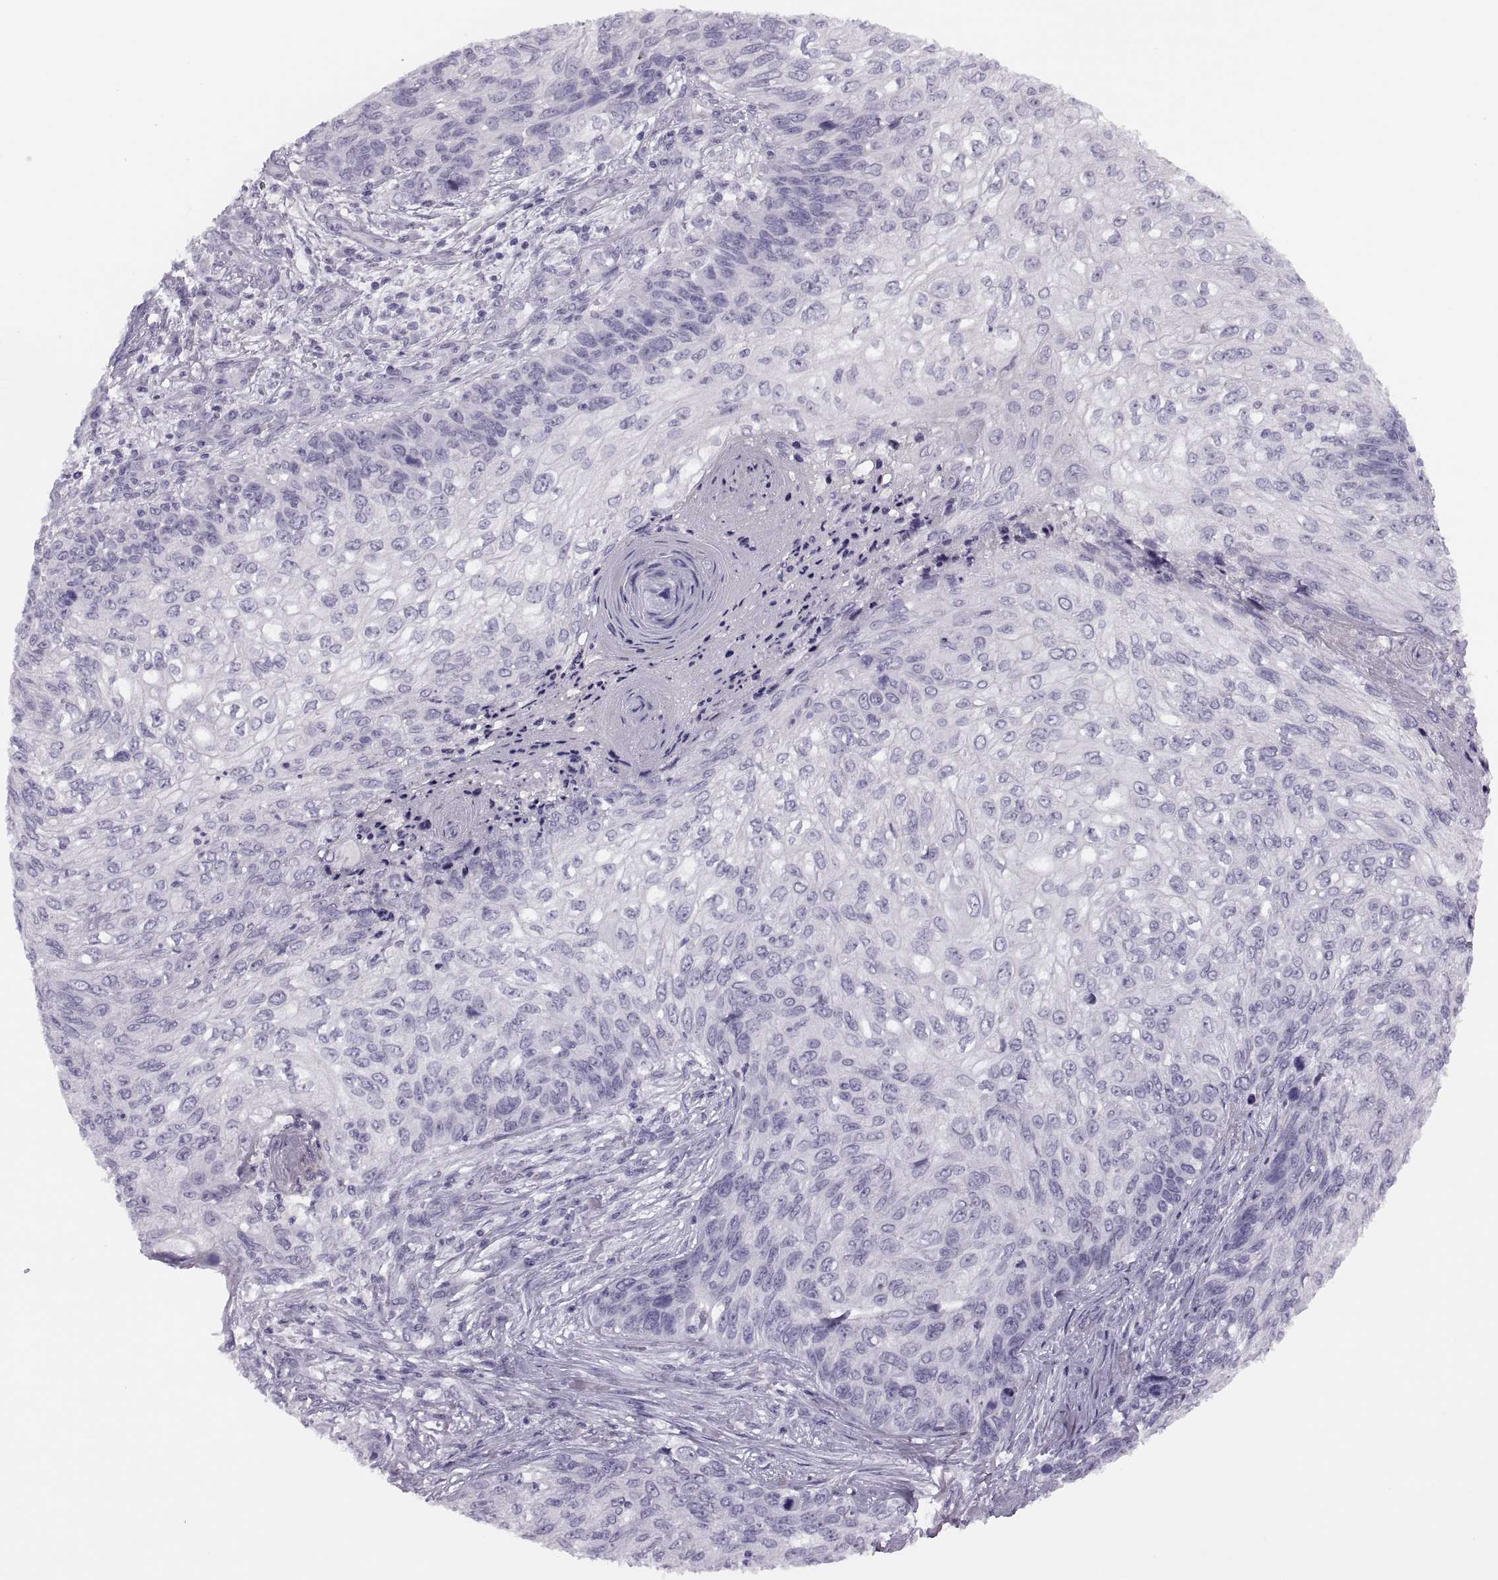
{"staining": {"intensity": "negative", "quantity": "none", "location": "none"}, "tissue": "skin cancer", "cell_type": "Tumor cells", "image_type": "cancer", "snomed": [{"axis": "morphology", "description": "Squamous cell carcinoma, NOS"}, {"axis": "topography", "description": "Skin"}], "caption": "Immunohistochemical staining of squamous cell carcinoma (skin) reveals no significant expression in tumor cells. (Brightfield microscopy of DAB (3,3'-diaminobenzidine) immunohistochemistry (IHC) at high magnification).", "gene": "FAM24A", "patient": {"sex": "male", "age": 92}}